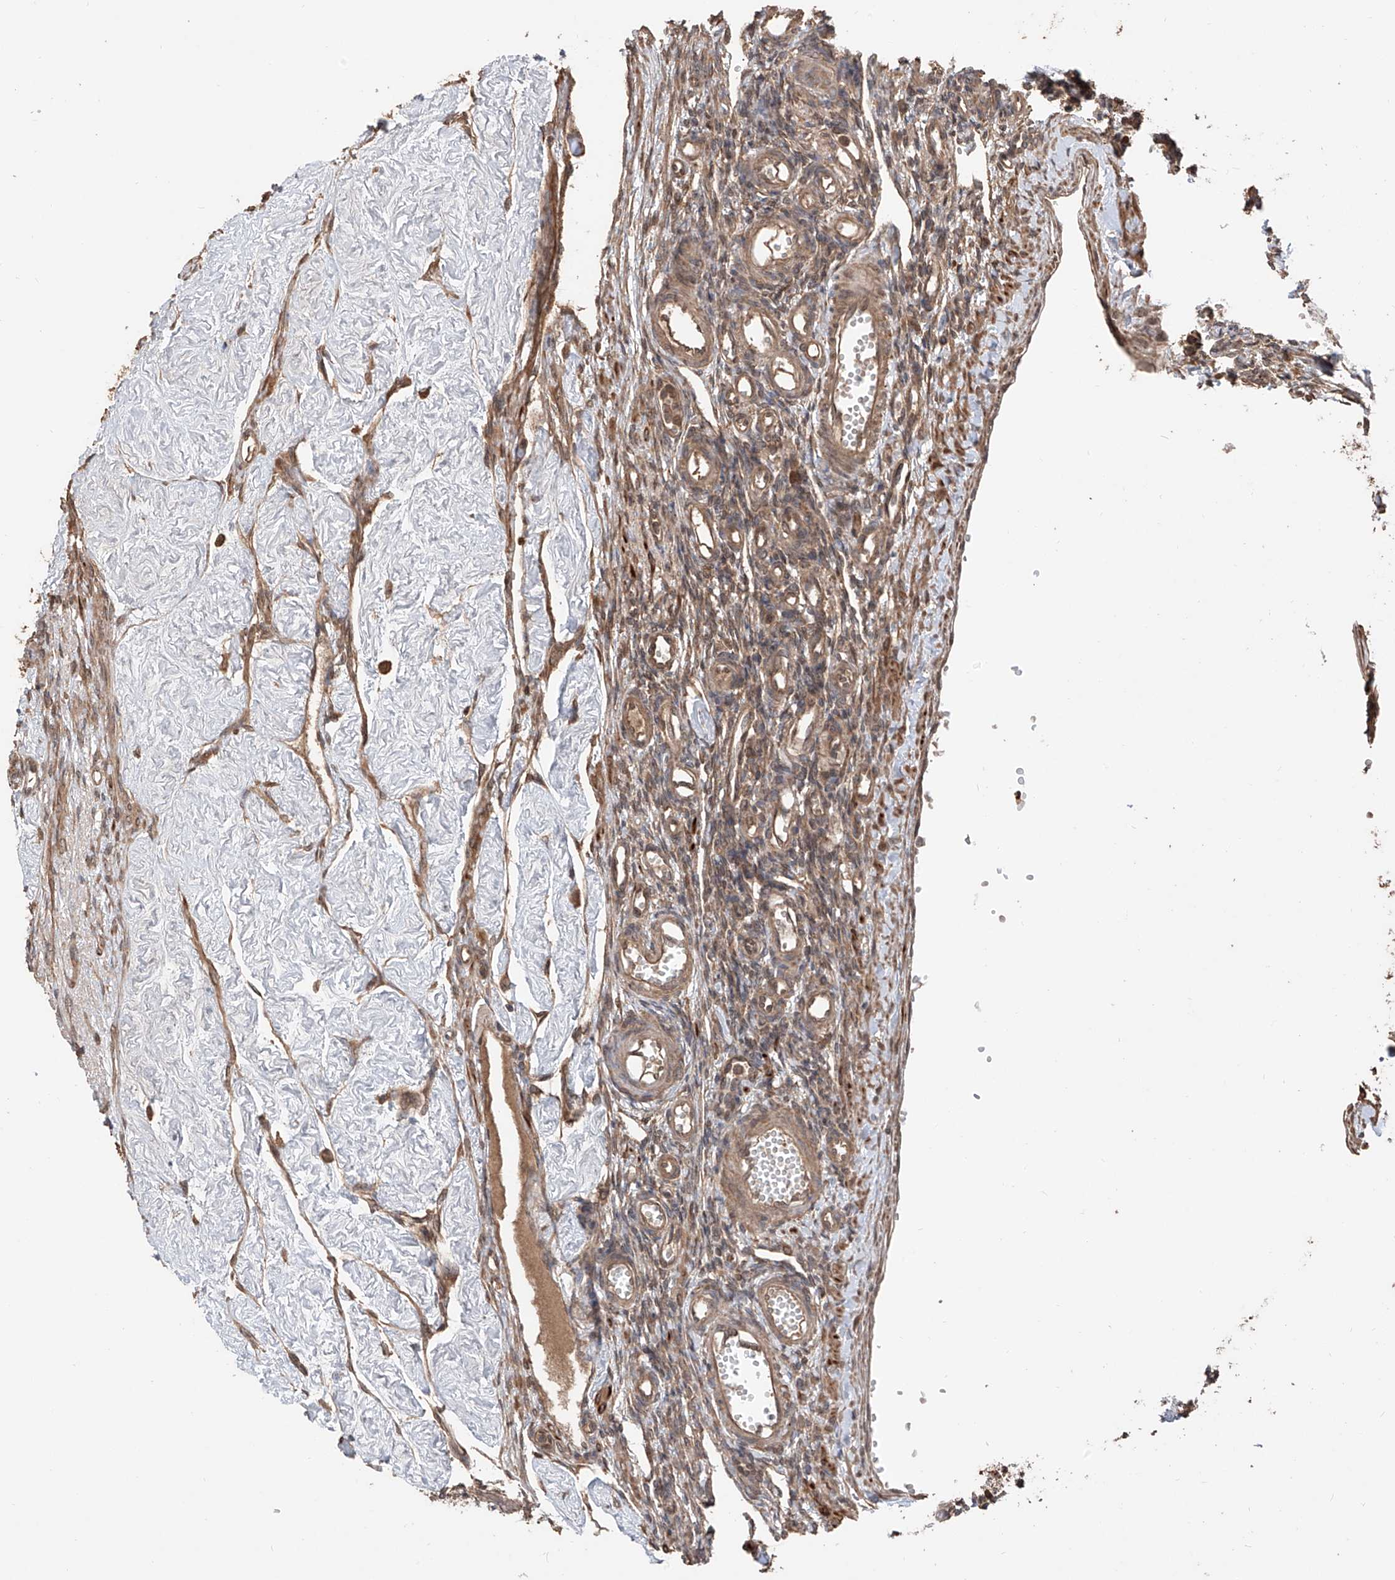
{"staining": {"intensity": "weak", "quantity": "25%-75%", "location": "cytoplasmic/membranous"}, "tissue": "ovary", "cell_type": "Ovarian stroma cells", "image_type": "normal", "snomed": [{"axis": "morphology", "description": "Normal tissue, NOS"}, {"axis": "morphology", "description": "Cyst, NOS"}, {"axis": "topography", "description": "Ovary"}], "caption": "Immunohistochemistry (IHC) (DAB) staining of unremarkable ovary displays weak cytoplasmic/membranous protein expression in about 25%-75% of ovarian stroma cells. (DAB (3,3'-diaminobenzidine) IHC, brown staining for protein, blue staining for nuclei).", "gene": "FAM135A", "patient": {"sex": "female", "age": 33}}